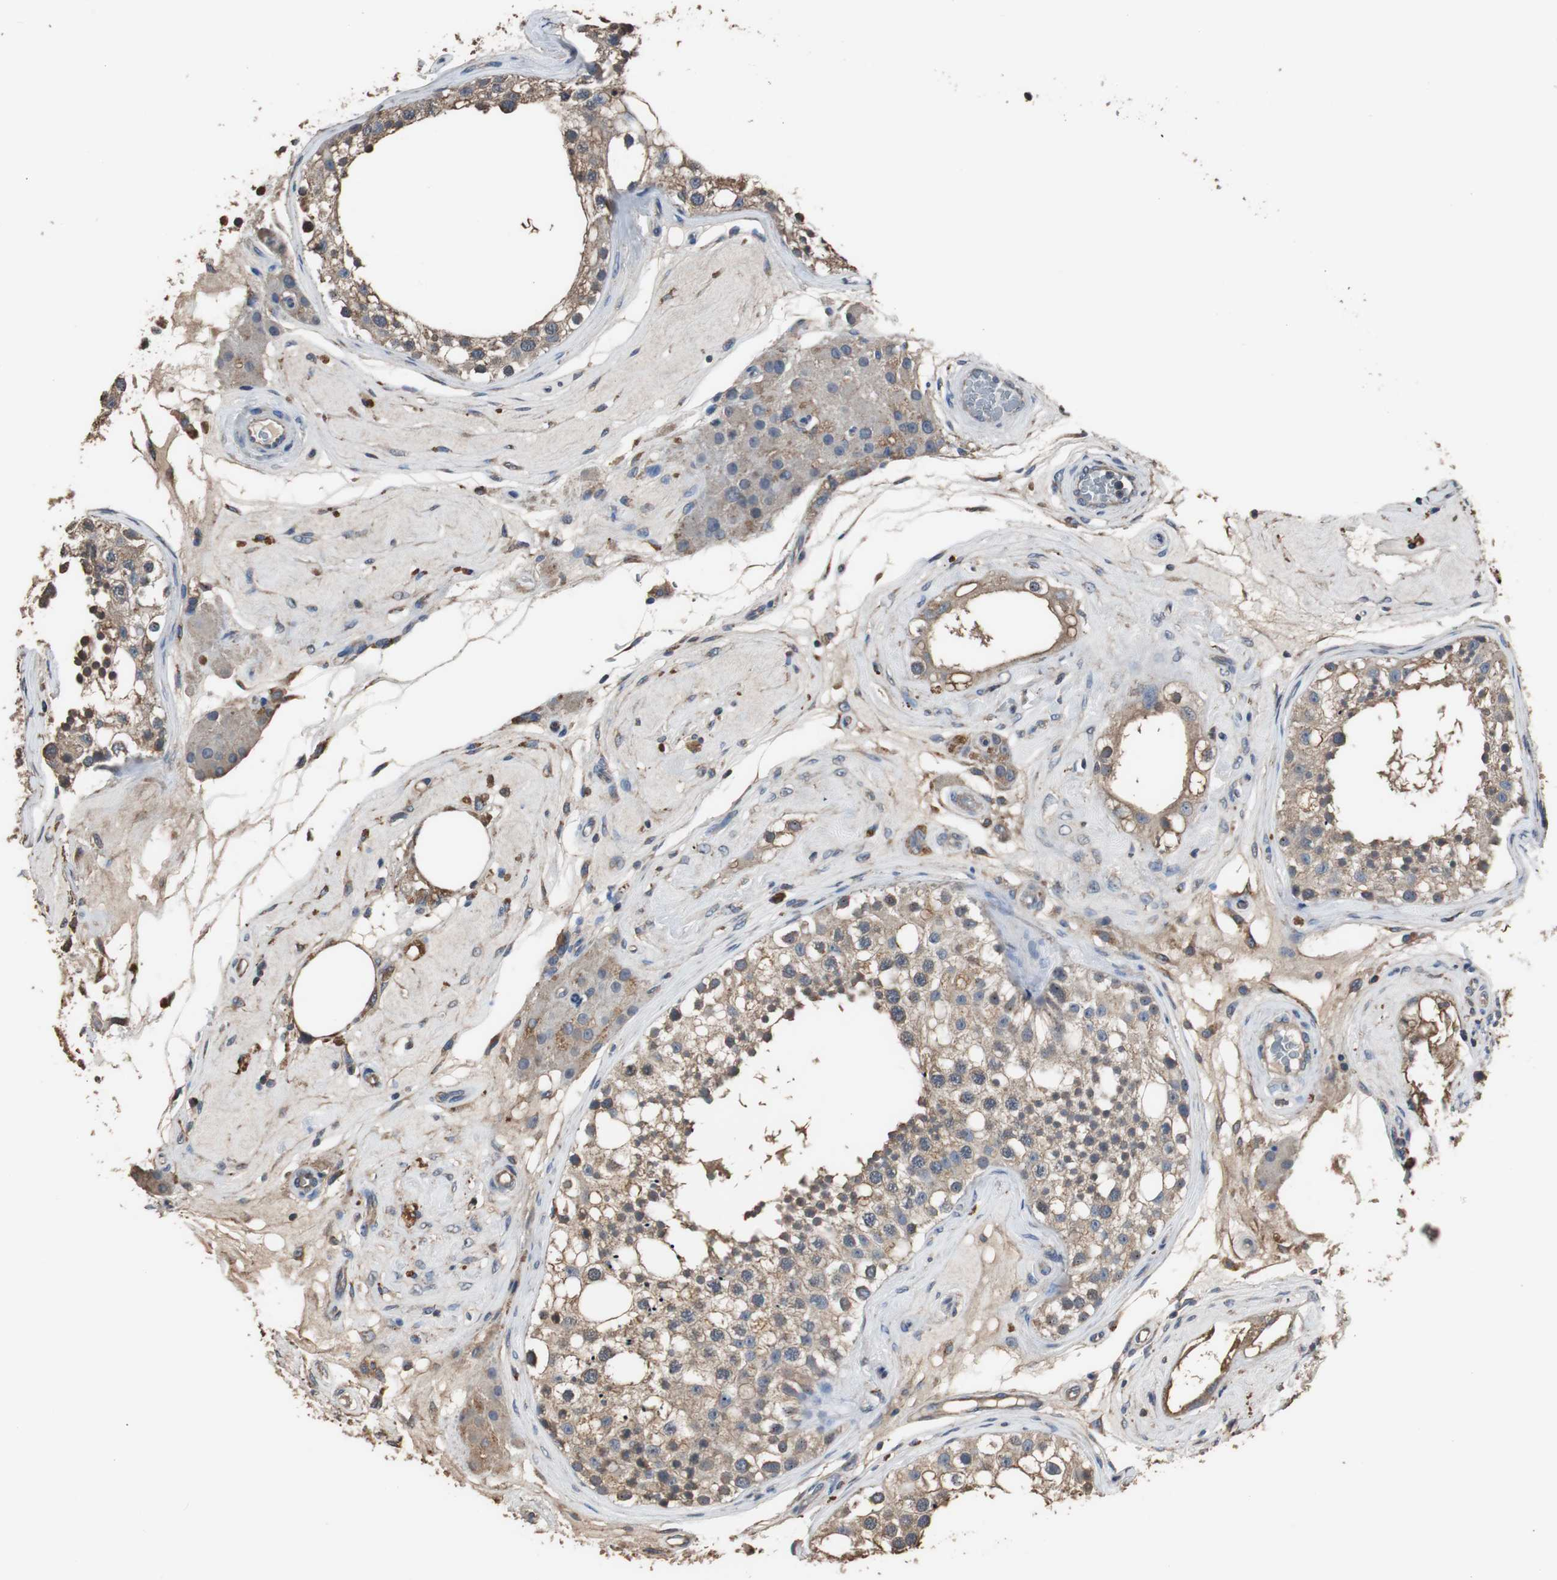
{"staining": {"intensity": "weak", "quantity": ">75%", "location": "cytoplasmic/membranous"}, "tissue": "testis", "cell_type": "Cells in seminiferous ducts", "image_type": "normal", "snomed": [{"axis": "morphology", "description": "Normal tissue, NOS"}, {"axis": "topography", "description": "Testis"}], "caption": "The immunohistochemical stain shows weak cytoplasmic/membranous staining in cells in seminiferous ducts of unremarkable testis.", "gene": "SCIMP", "patient": {"sex": "male", "age": 68}}